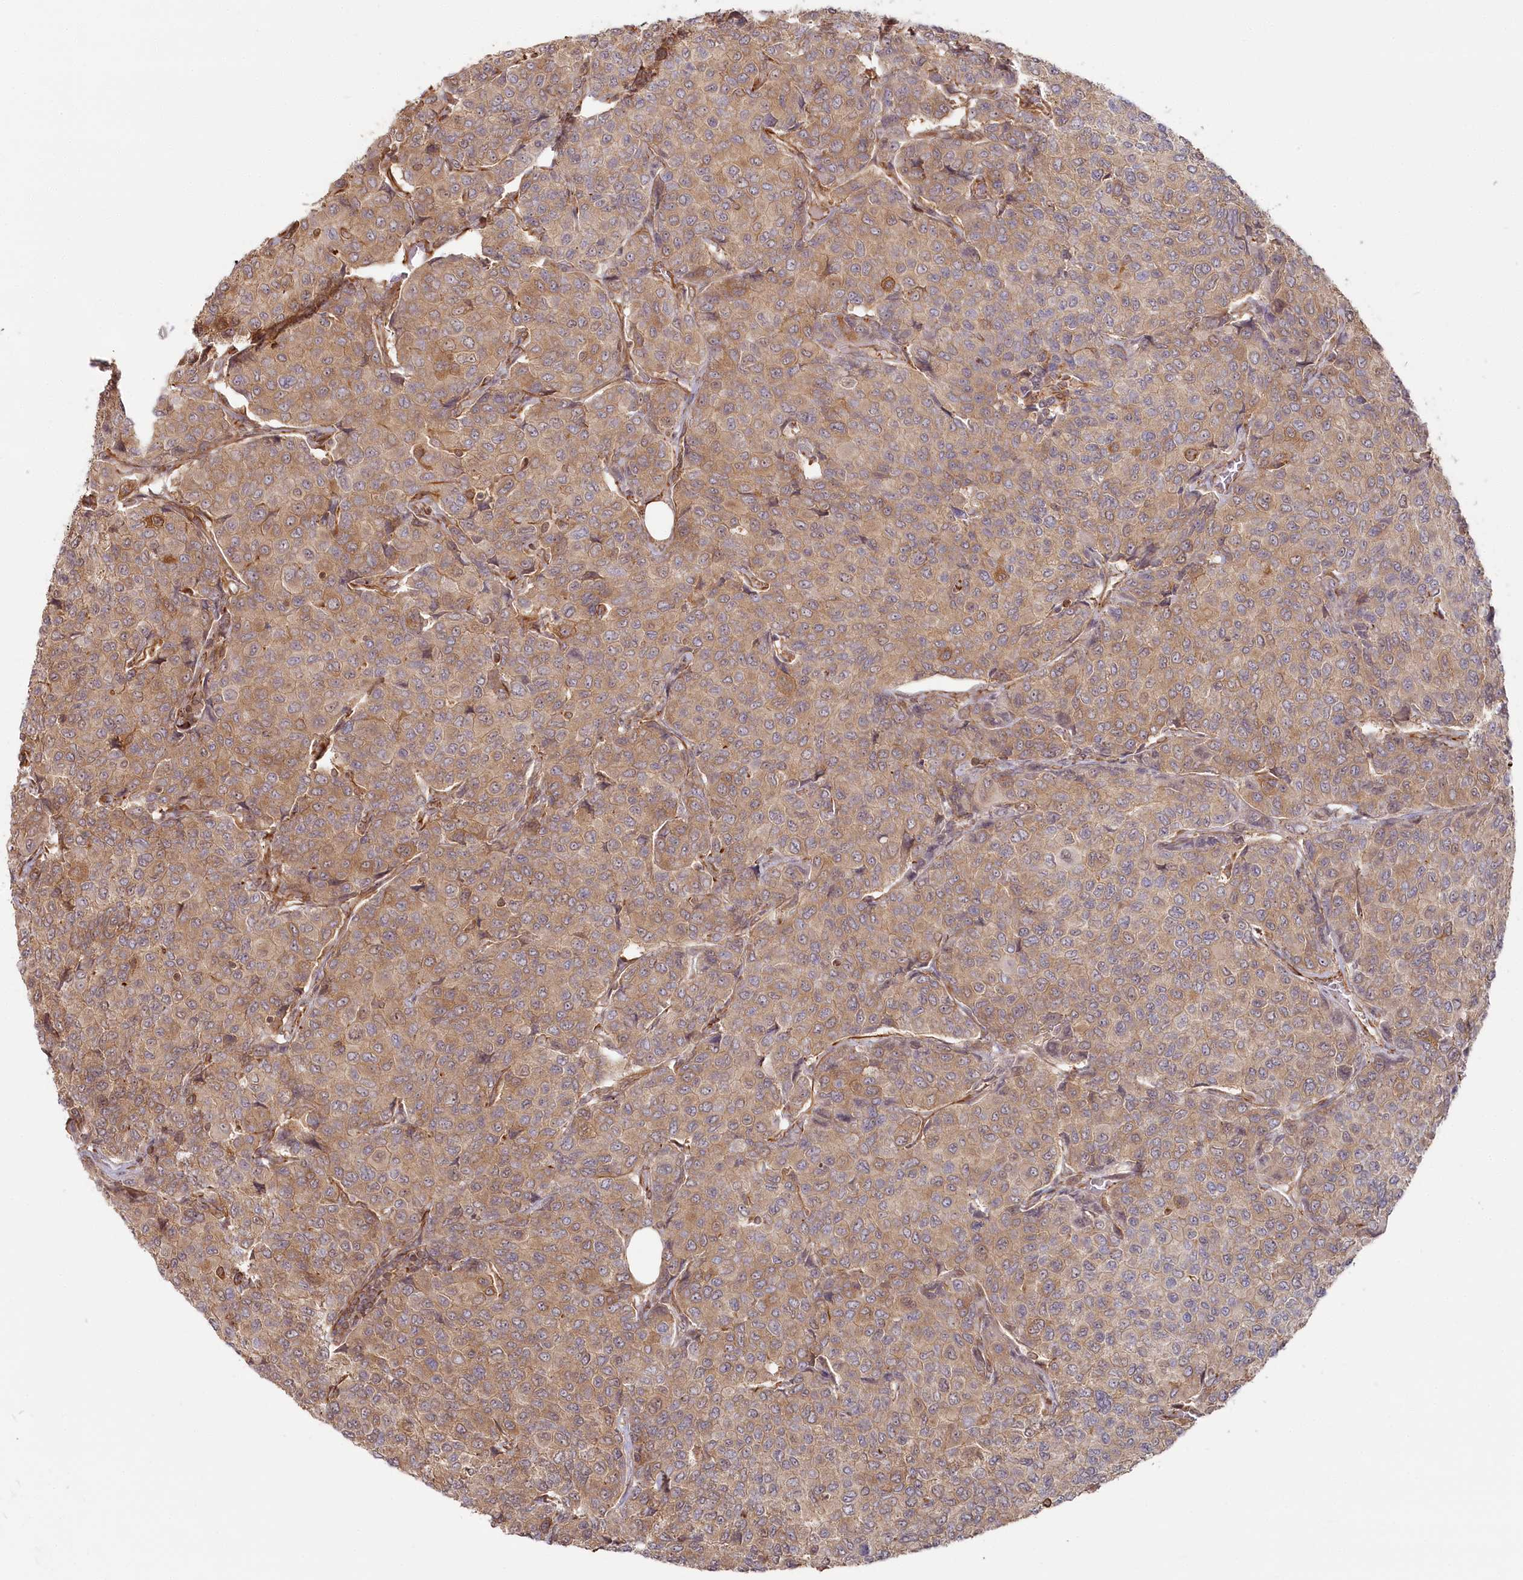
{"staining": {"intensity": "moderate", "quantity": ">75%", "location": "cytoplasmic/membranous"}, "tissue": "breast cancer", "cell_type": "Tumor cells", "image_type": "cancer", "snomed": [{"axis": "morphology", "description": "Duct carcinoma"}, {"axis": "topography", "description": "Breast"}], "caption": "Protein staining of invasive ductal carcinoma (breast) tissue shows moderate cytoplasmic/membranous expression in about >75% of tumor cells.", "gene": "TTC1", "patient": {"sex": "female", "age": 55}}